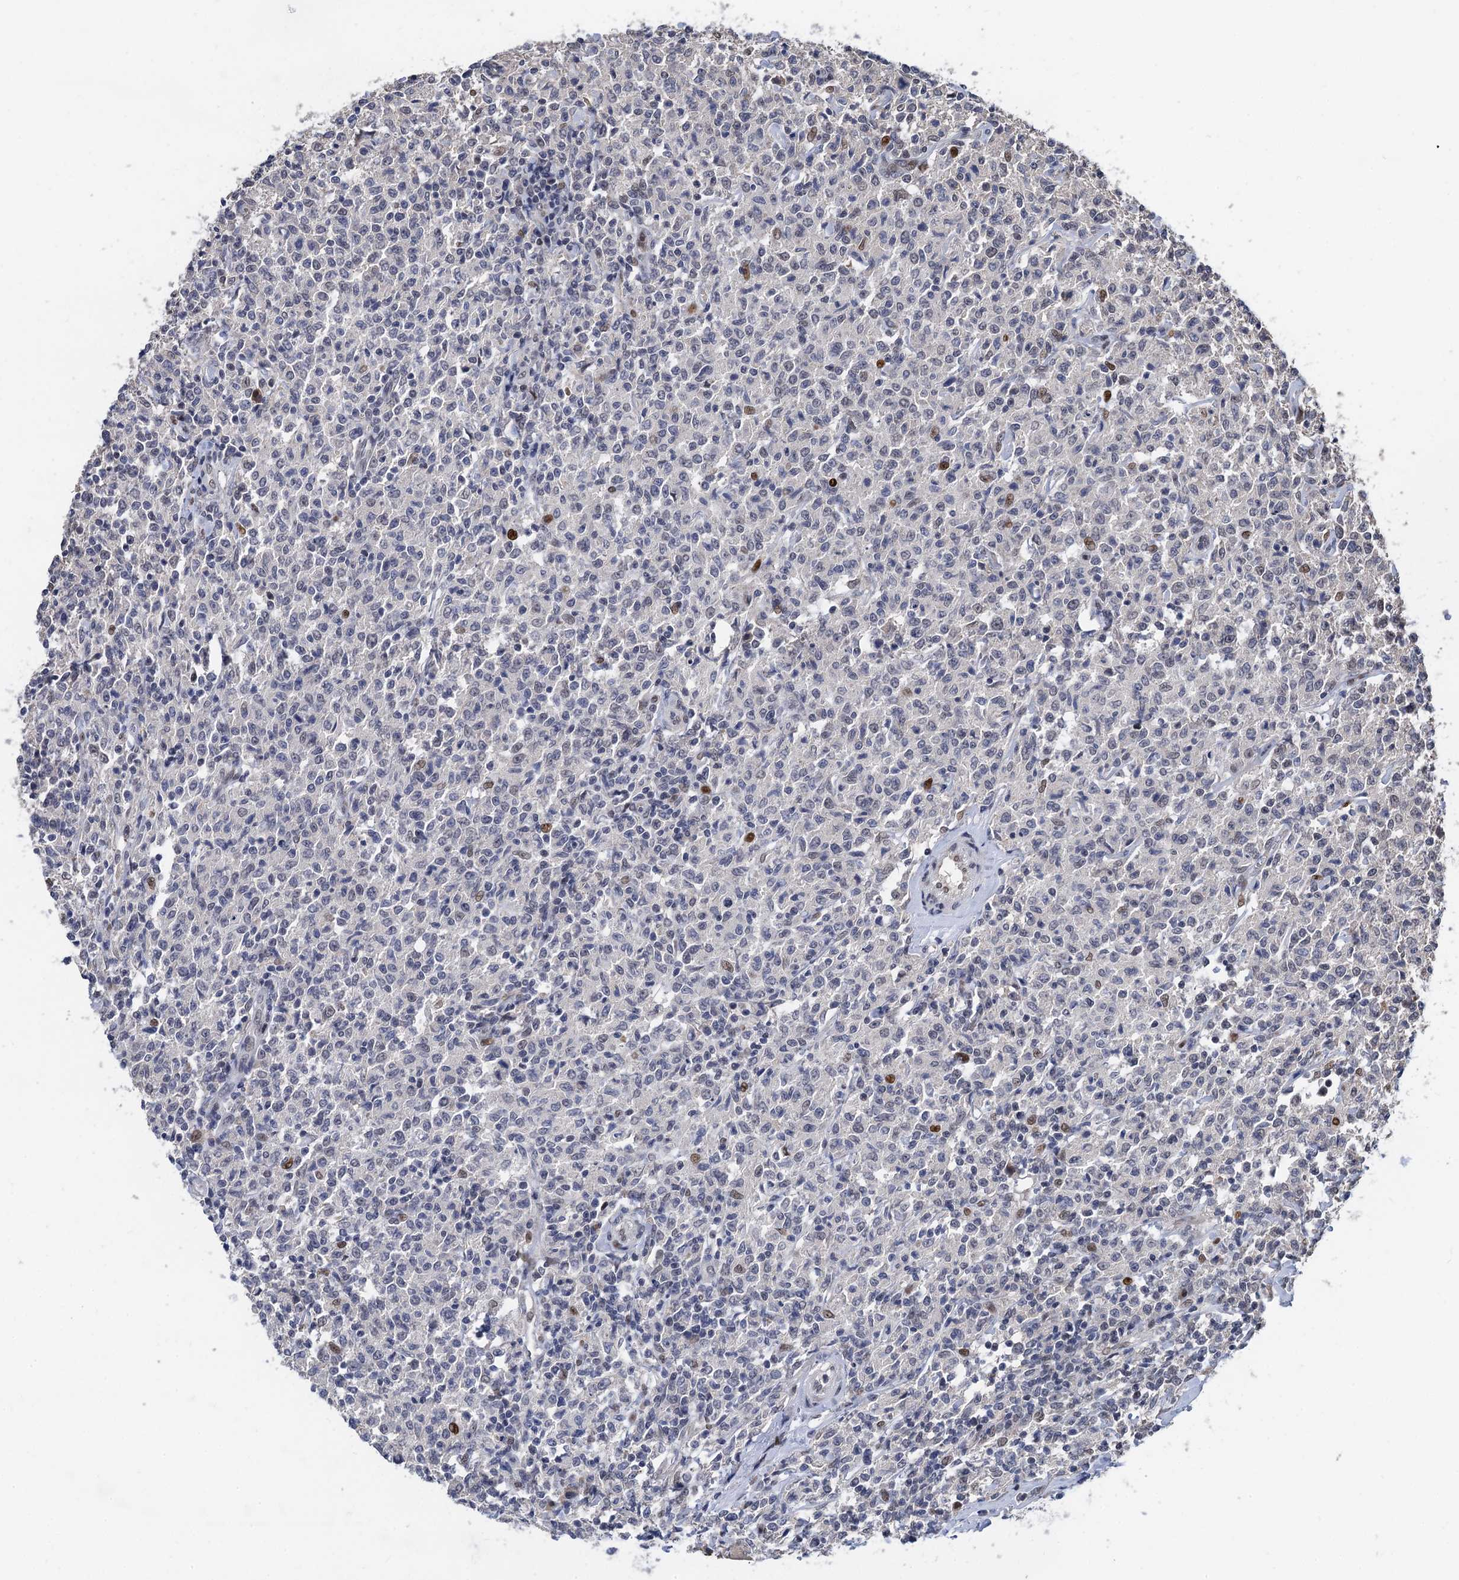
{"staining": {"intensity": "negative", "quantity": "none", "location": "none"}, "tissue": "lymphoma", "cell_type": "Tumor cells", "image_type": "cancer", "snomed": [{"axis": "morphology", "description": "Malignant lymphoma, non-Hodgkin's type, Low grade"}, {"axis": "topography", "description": "Small intestine"}], "caption": "An immunohistochemistry photomicrograph of lymphoma is shown. There is no staining in tumor cells of lymphoma.", "gene": "TSEN34", "patient": {"sex": "female", "age": 59}}